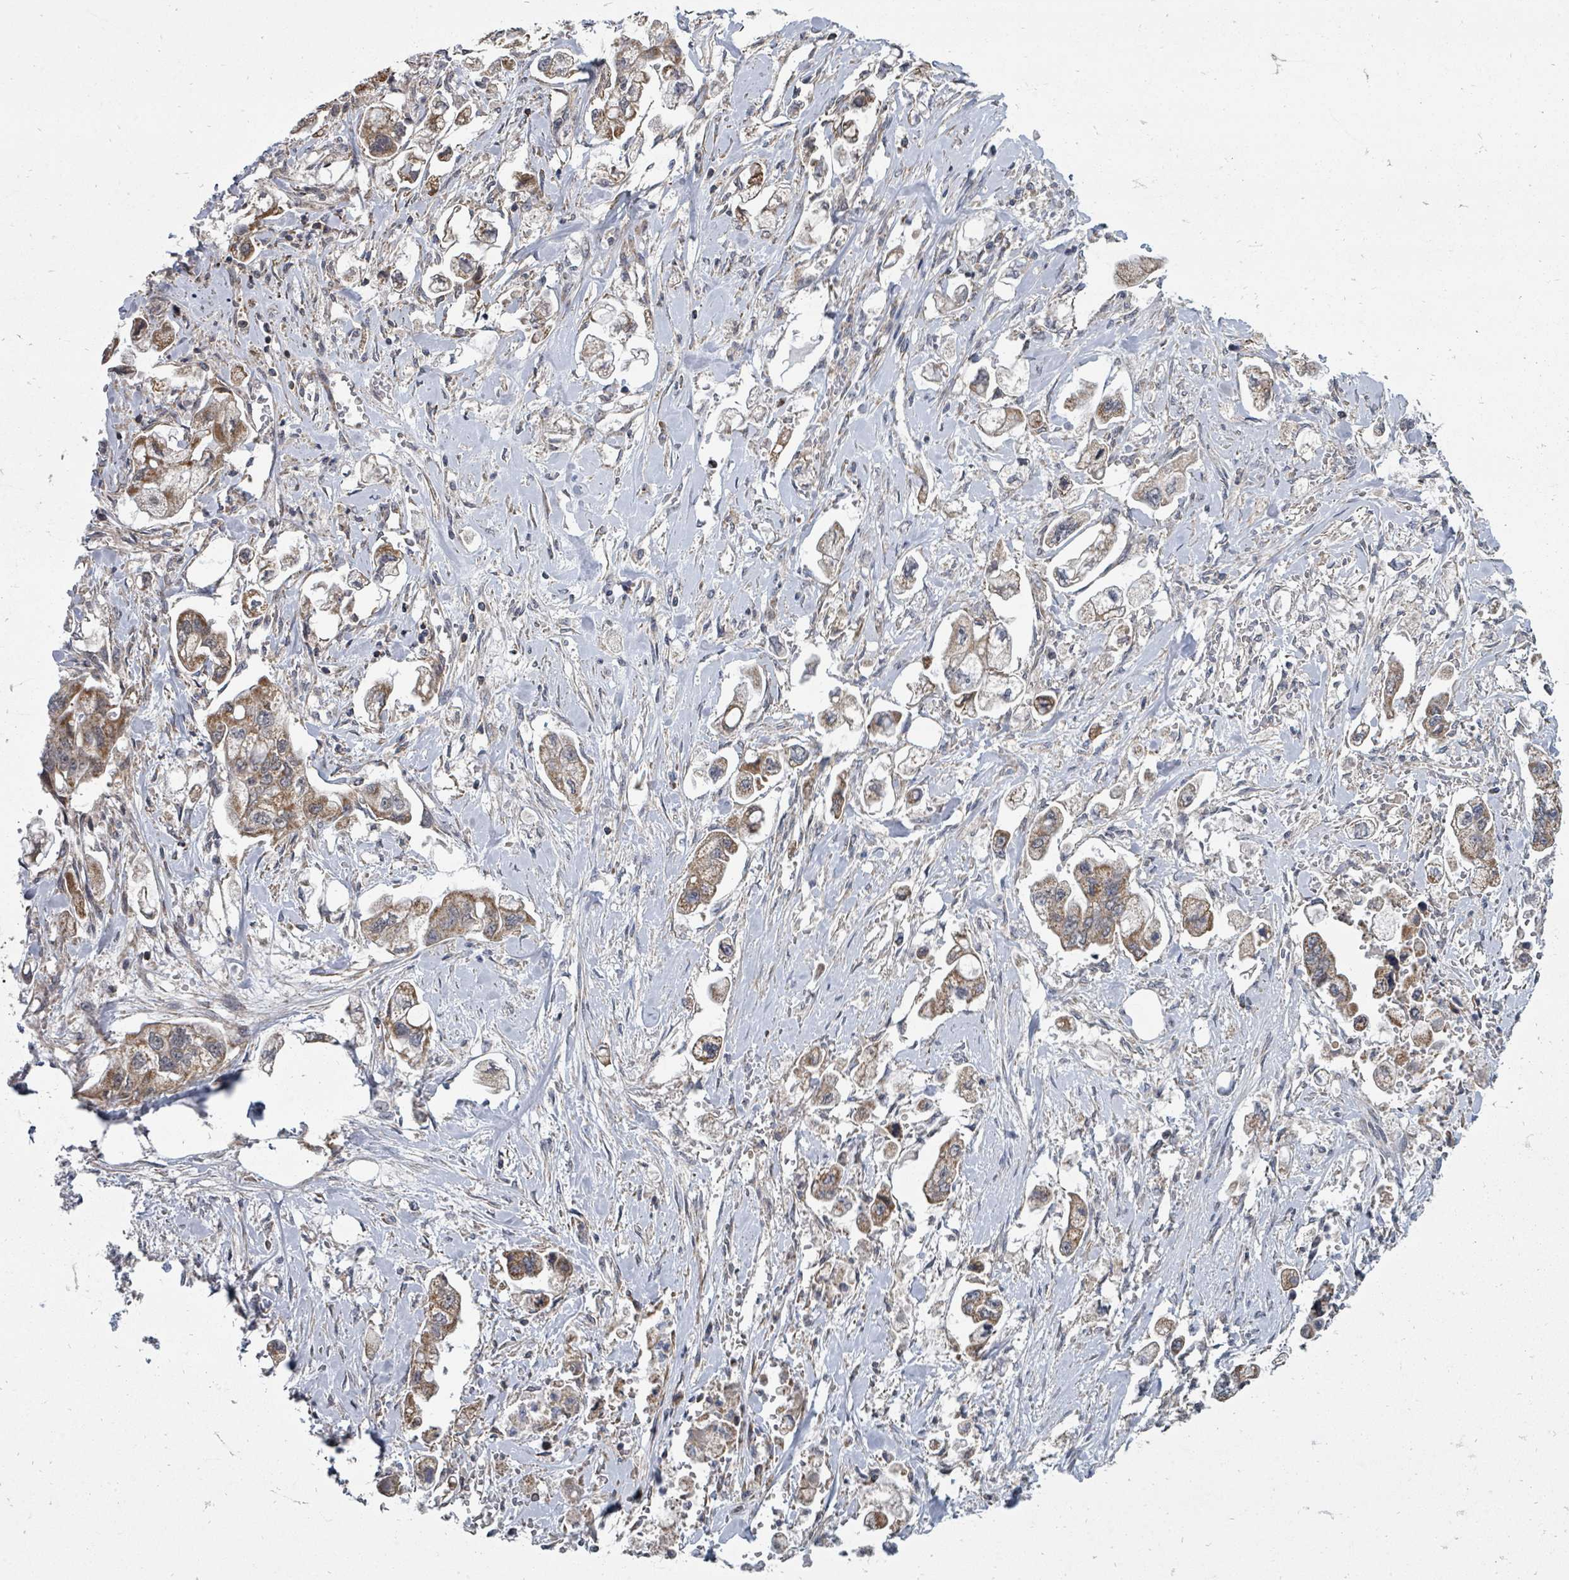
{"staining": {"intensity": "moderate", "quantity": ">75%", "location": "cytoplasmic/membranous"}, "tissue": "stomach cancer", "cell_type": "Tumor cells", "image_type": "cancer", "snomed": [{"axis": "morphology", "description": "Adenocarcinoma, NOS"}, {"axis": "topography", "description": "Stomach"}], "caption": "The photomicrograph displays staining of adenocarcinoma (stomach), revealing moderate cytoplasmic/membranous protein expression (brown color) within tumor cells.", "gene": "MAGOHB", "patient": {"sex": "male", "age": 62}}